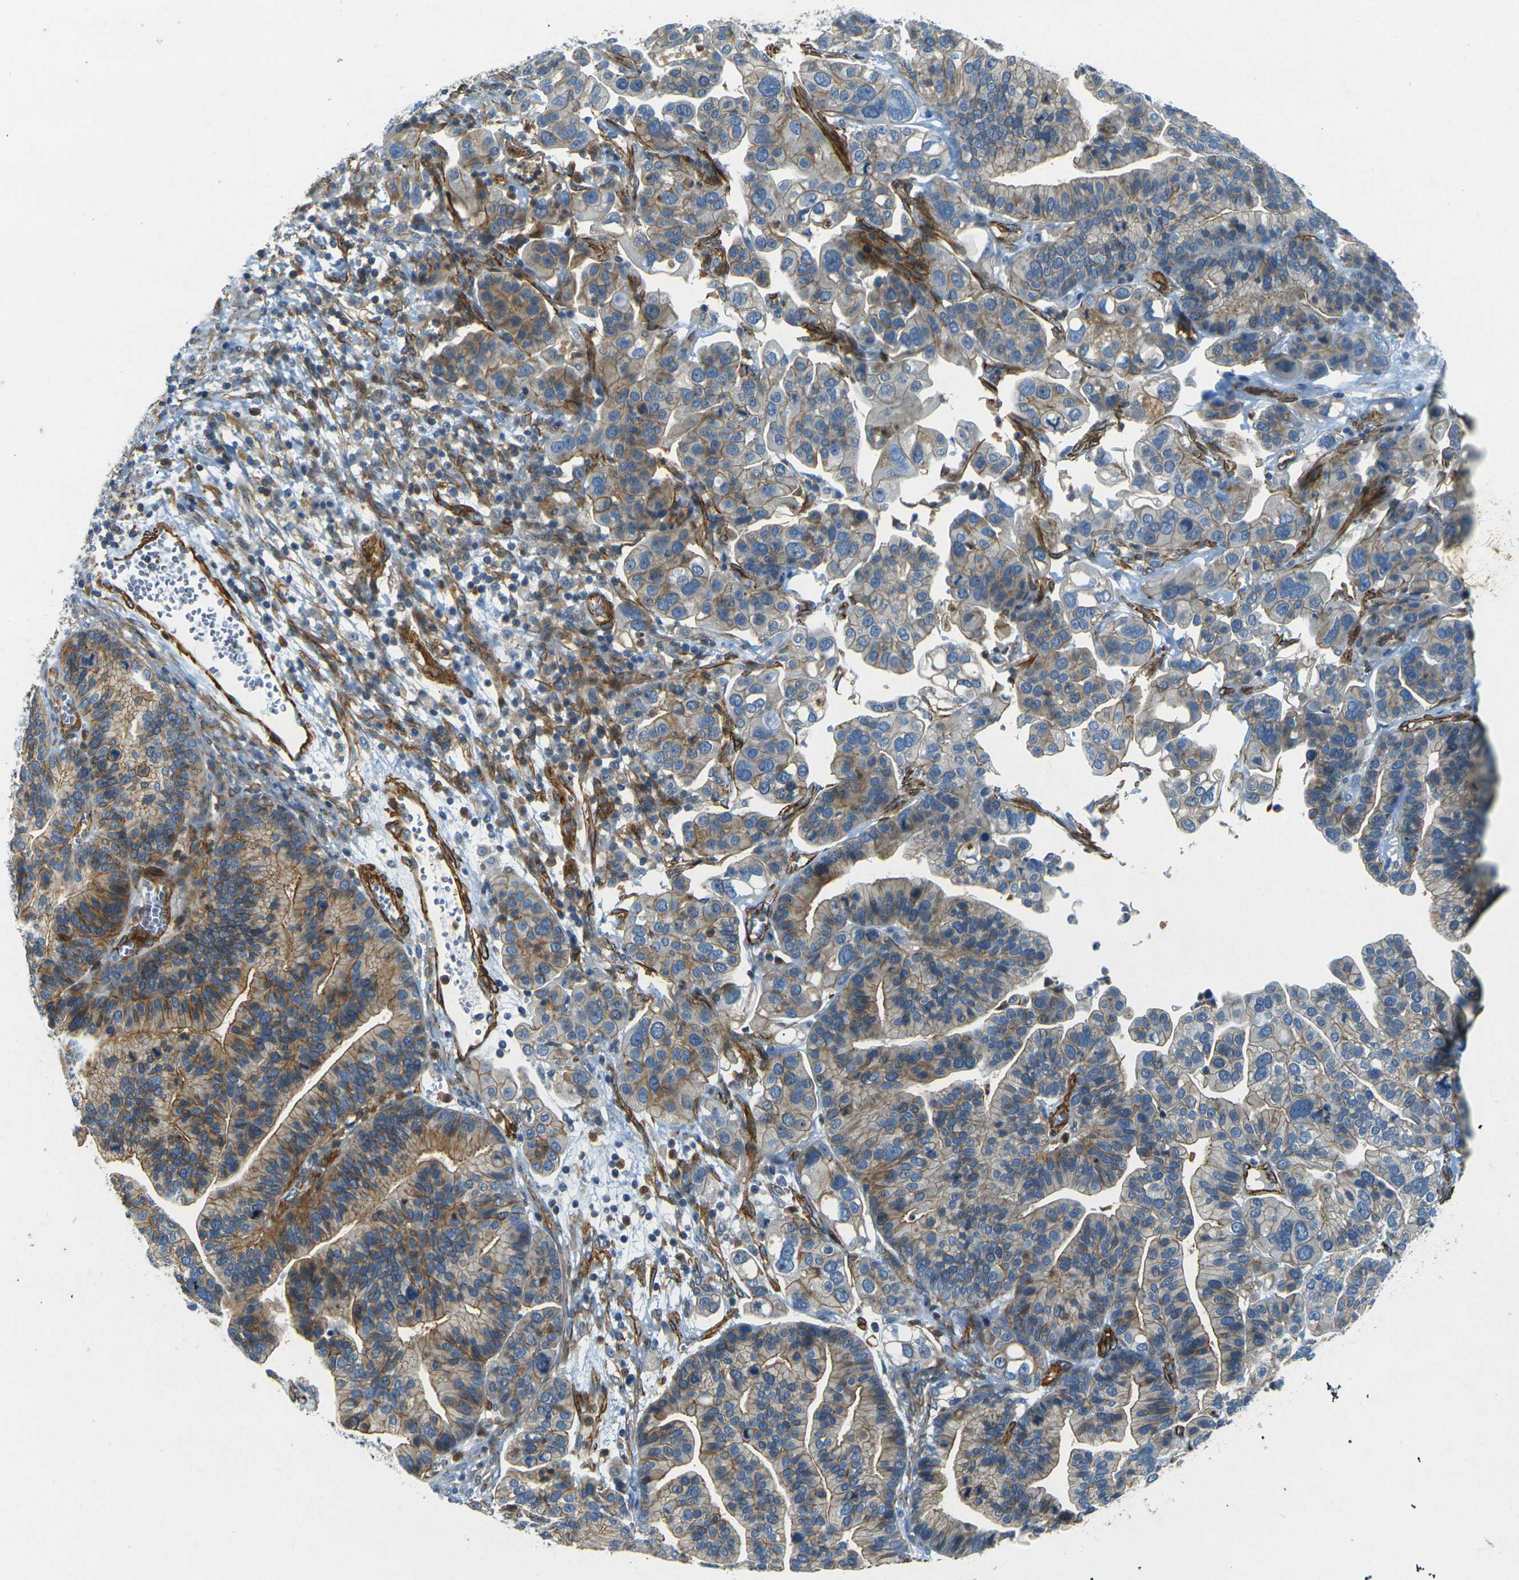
{"staining": {"intensity": "moderate", "quantity": ">75%", "location": "cytoplasmic/membranous"}, "tissue": "ovarian cancer", "cell_type": "Tumor cells", "image_type": "cancer", "snomed": [{"axis": "morphology", "description": "Cystadenocarcinoma, serous, NOS"}, {"axis": "topography", "description": "Ovary"}], "caption": "A medium amount of moderate cytoplasmic/membranous expression is identified in approximately >75% of tumor cells in ovarian cancer (serous cystadenocarcinoma) tissue. (brown staining indicates protein expression, while blue staining denotes nuclei).", "gene": "EPHA7", "patient": {"sex": "female", "age": 56}}